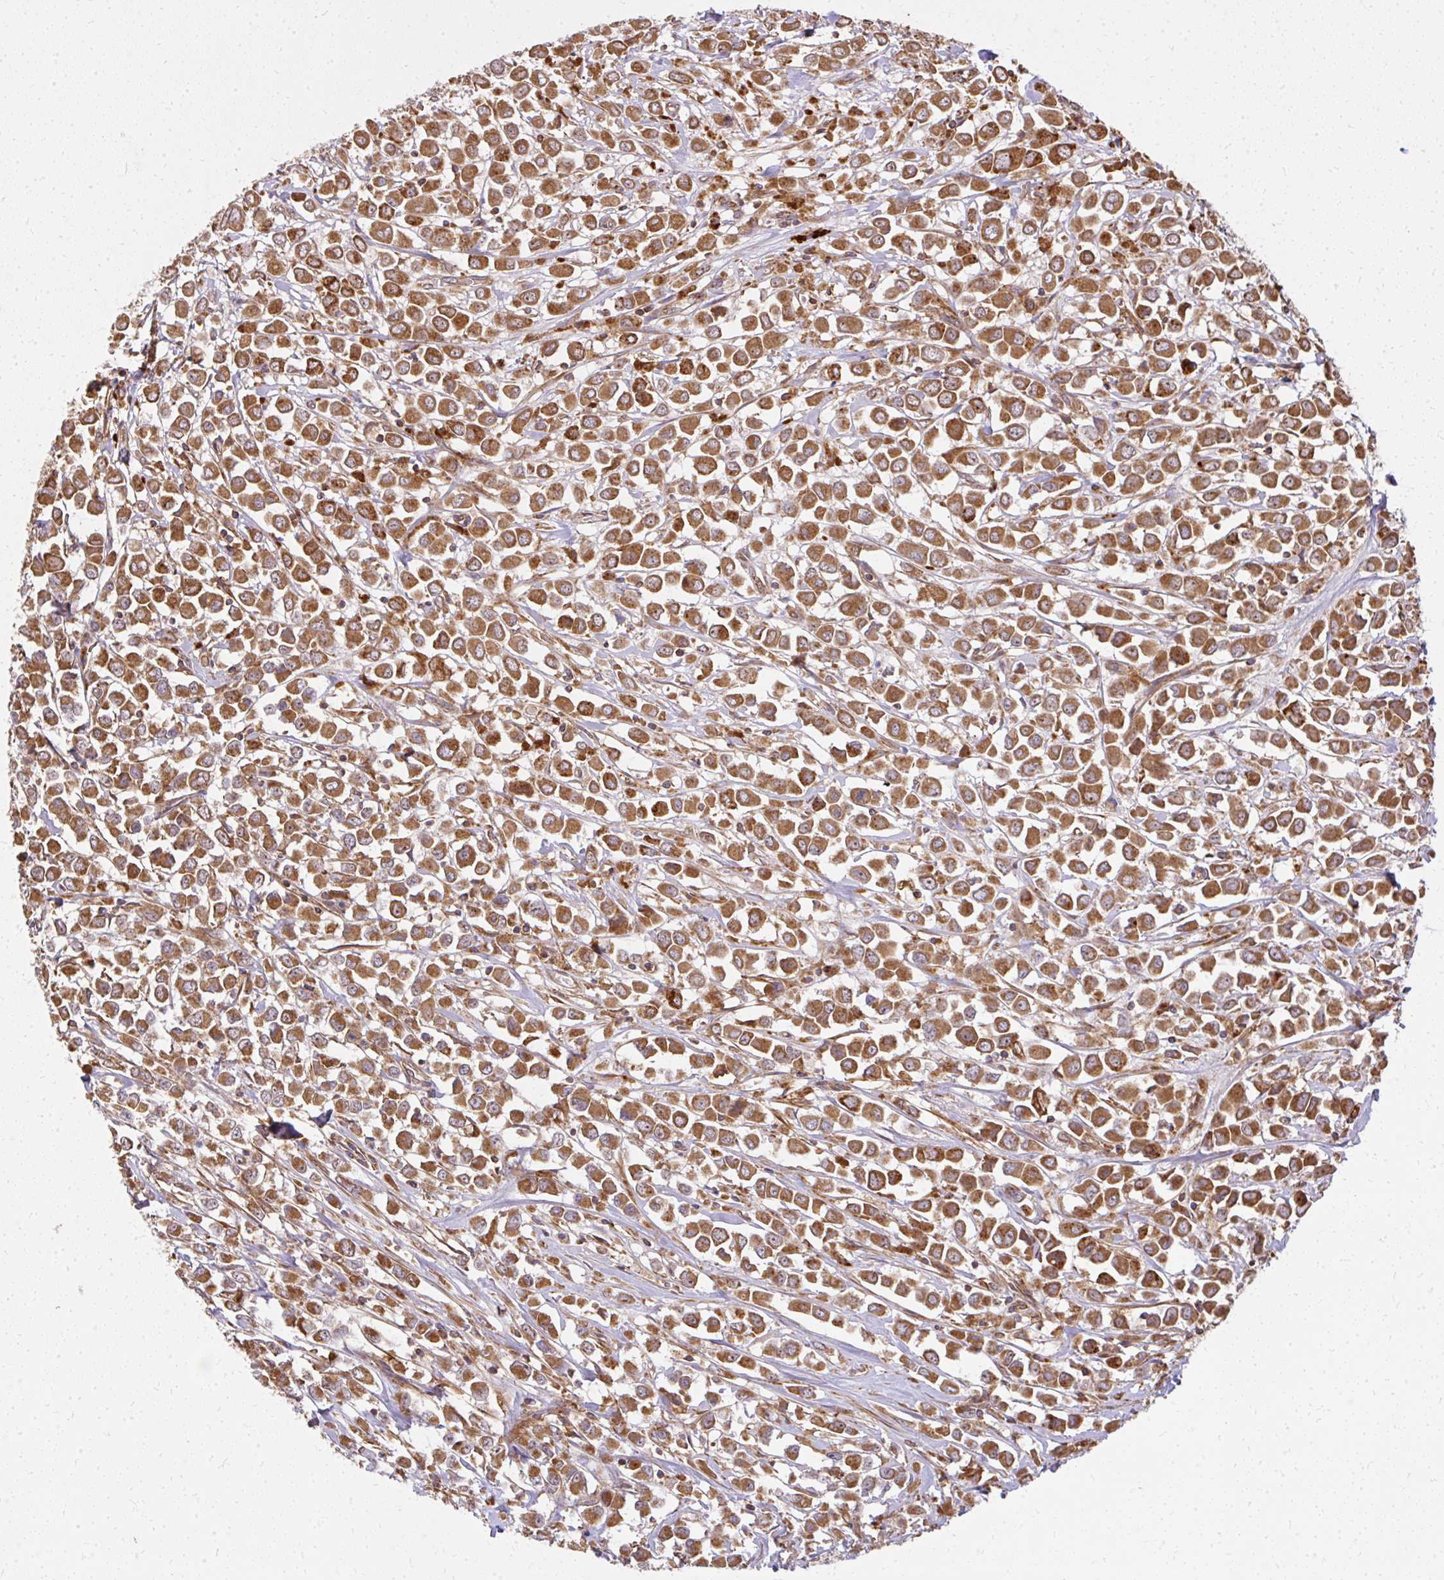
{"staining": {"intensity": "strong", "quantity": ">75%", "location": "cytoplasmic/membranous"}, "tissue": "breast cancer", "cell_type": "Tumor cells", "image_type": "cancer", "snomed": [{"axis": "morphology", "description": "Duct carcinoma"}, {"axis": "topography", "description": "Breast"}], "caption": "Tumor cells reveal strong cytoplasmic/membranous positivity in approximately >75% of cells in breast cancer.", "gene": "GNS", "patient": {"sex": "female", "age": 61}}